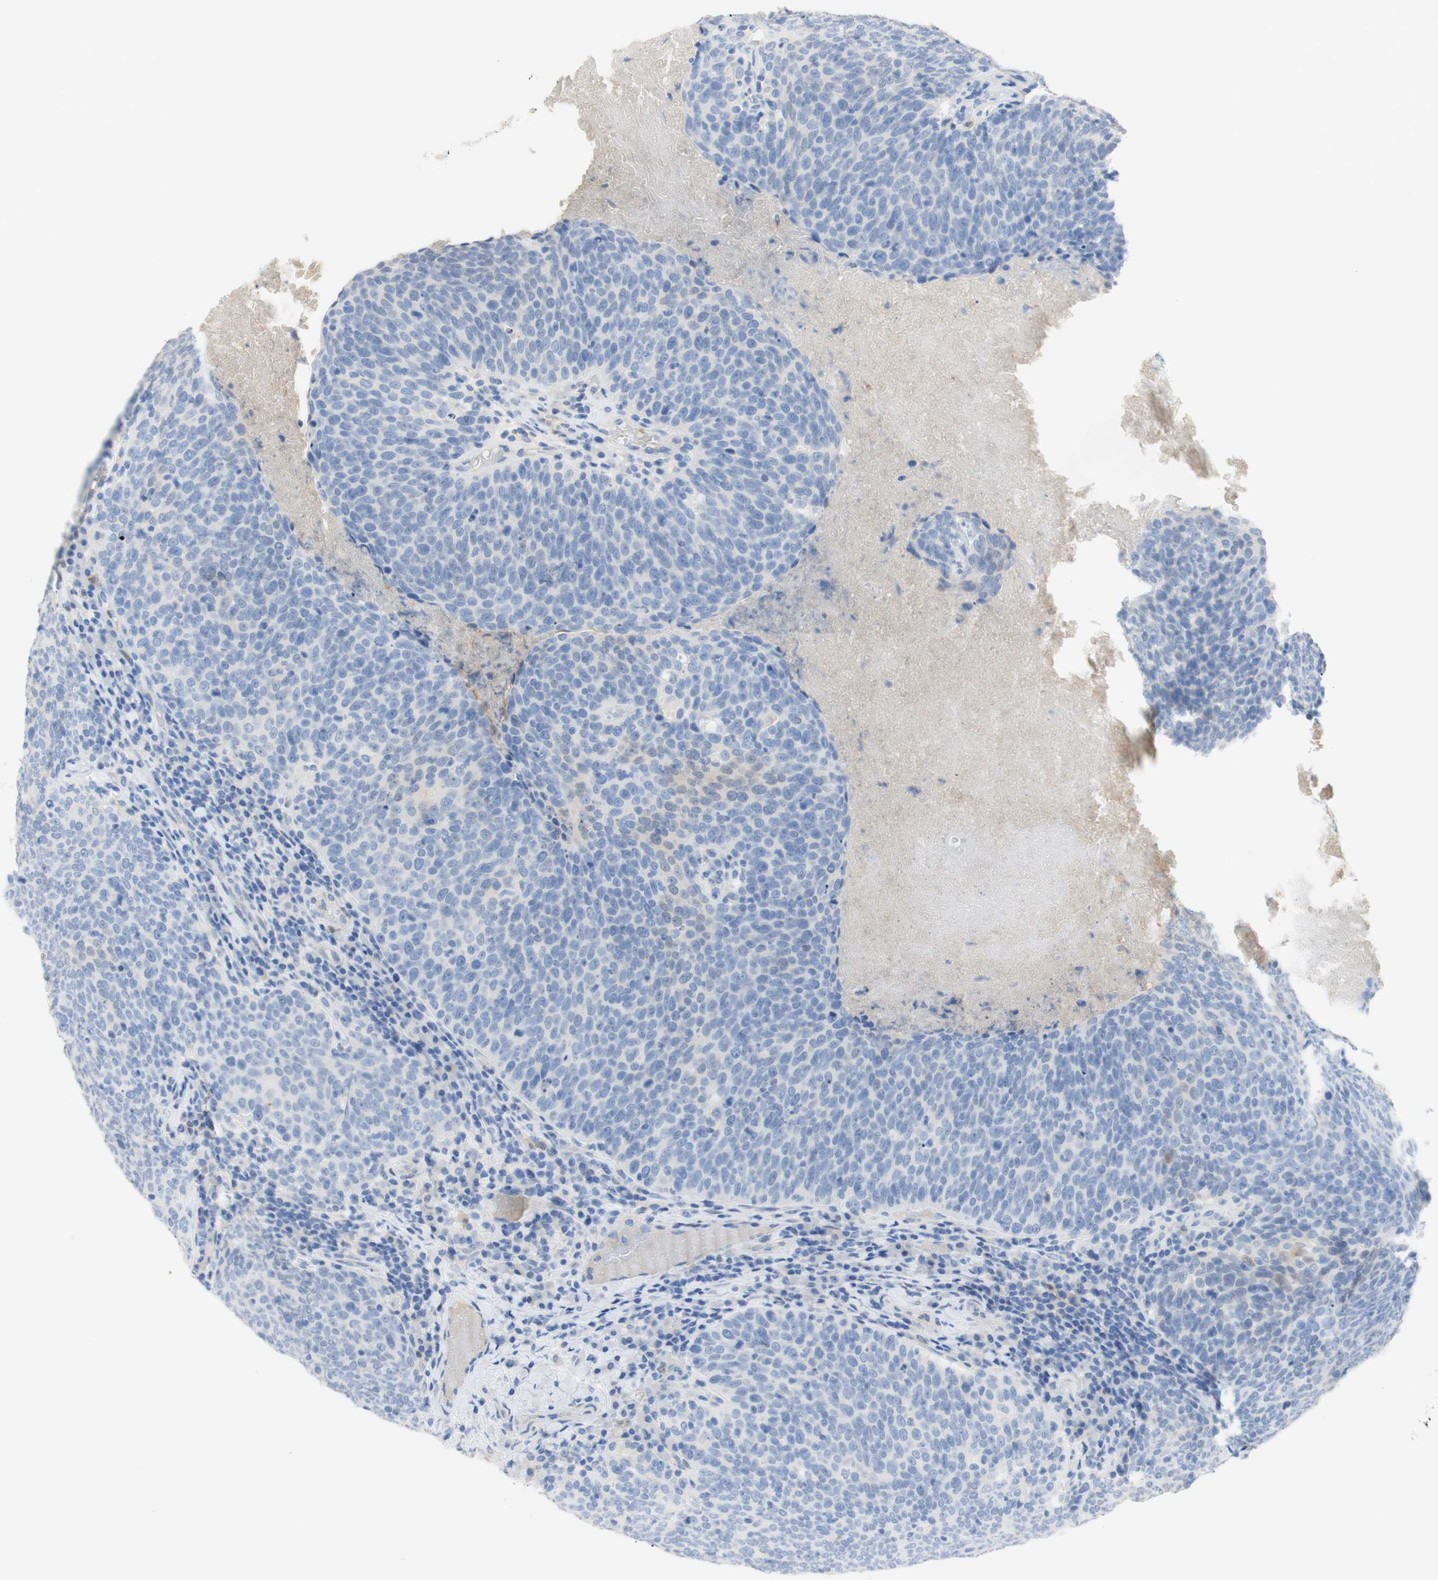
{"staining": {"intensity": "negative", "quantity": "none", "location": "none"}, "tissue": "head and neck cancer", "cell_type": "Tumor cells", "image_type": "cancer", "snomed": [{"axis": "morphology", "description": "Squamous cell carcinoma, NOS"}, {"axis": "morphology", "description": "Squamous cell carcinoma, metastatic, NOS"}, {"axis": "topography", "description": "Lymph node"}, {"axis": "topography", "description": "Head-Neck"}], "caption": "This micrograph is of head and neck squamous cell carcinoma stained with immunohistochemistry (IHC) to label a protein in brown with the nuclei are counter-stained blue. There is no staining in tumor cells.", "gene": "SELENBP1", "patient": {"sex": "male", "age": 62}}